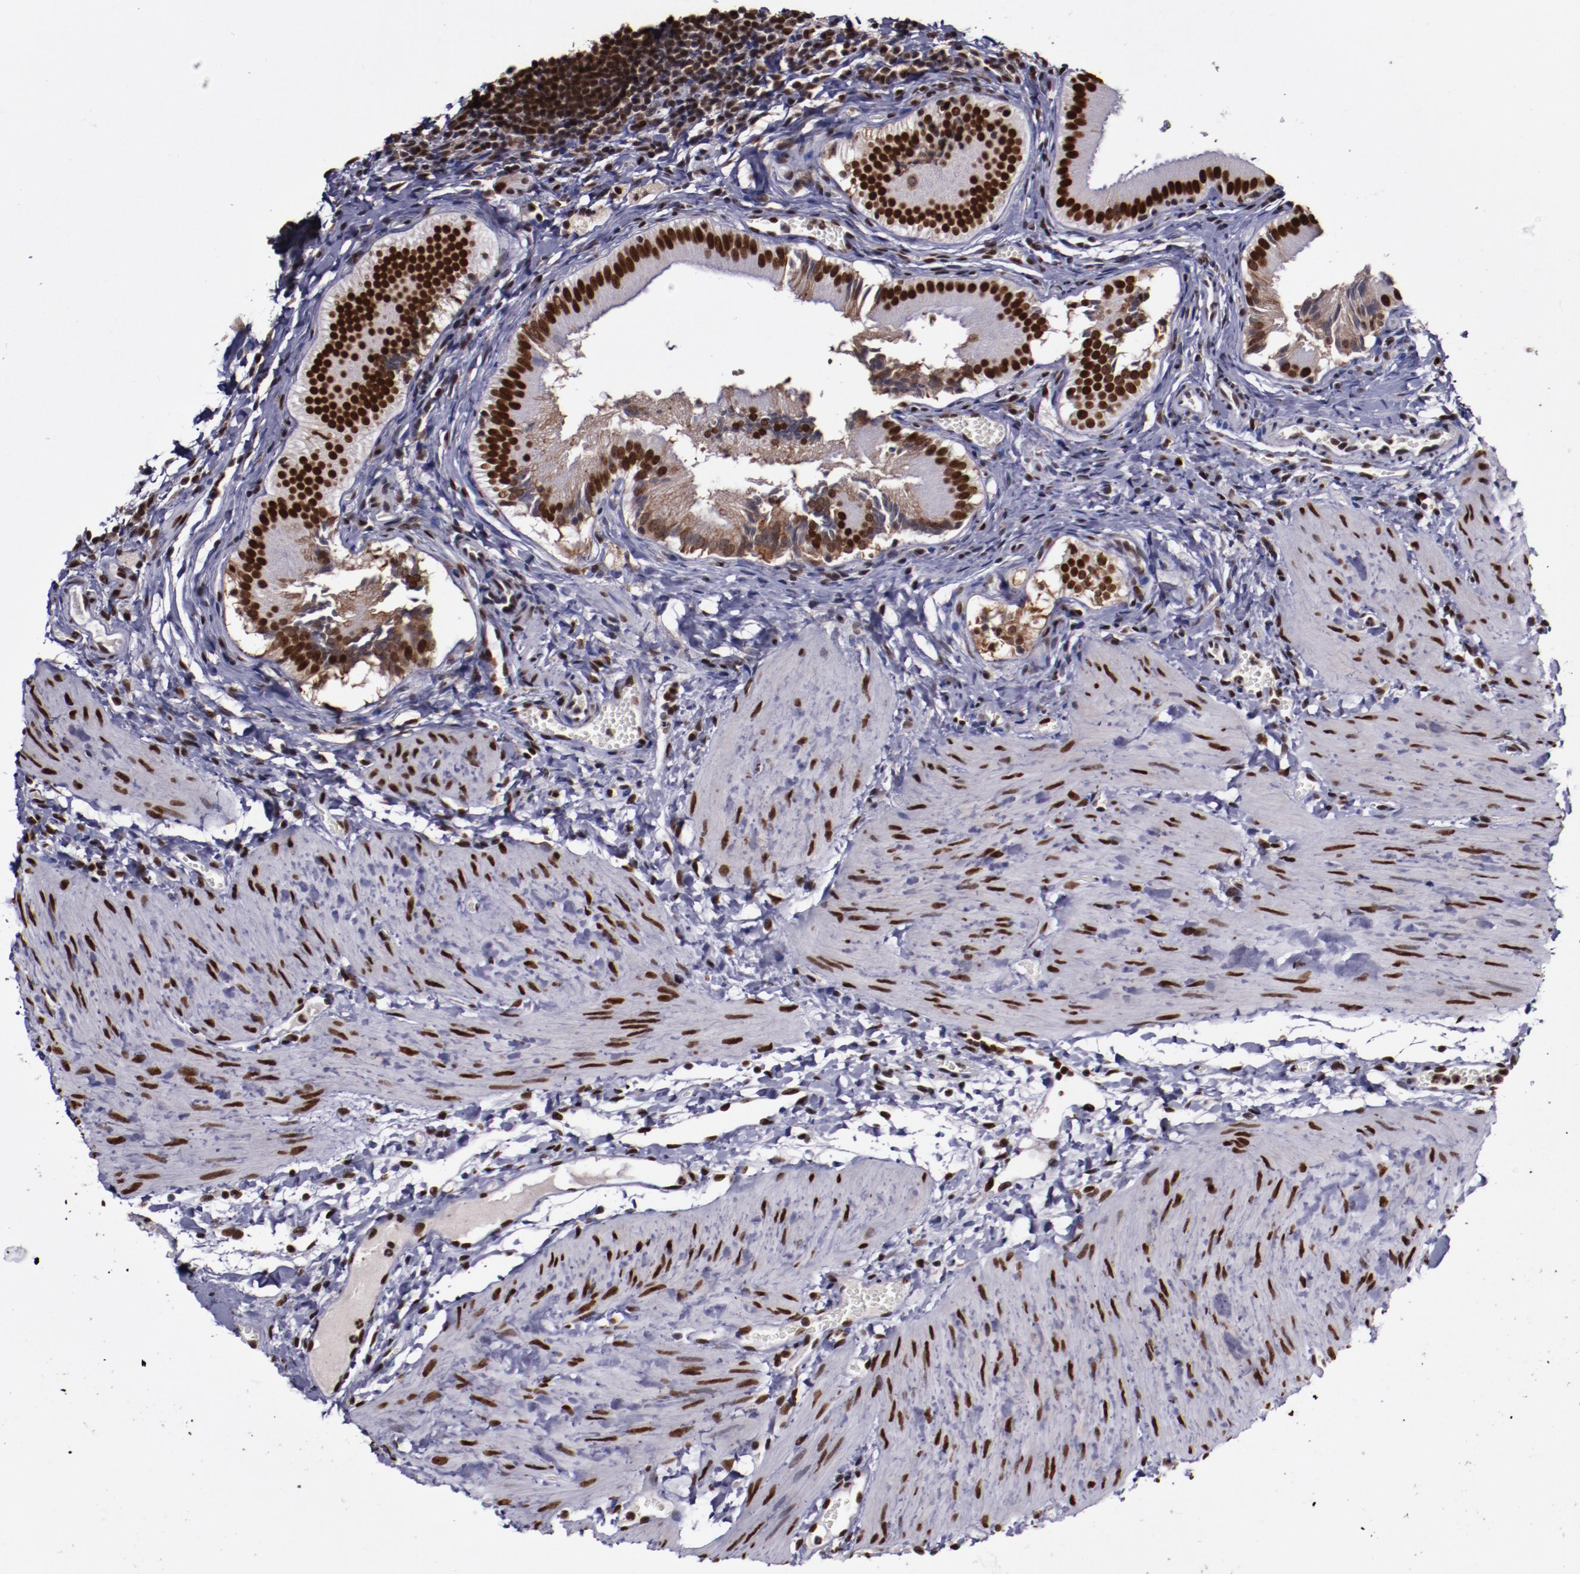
{"staining": {"intensity": "strong", "quantity": ">75%", "location": "nuclear"}, "tissue": "gallbladder", "cell_type": "Glandular cells", "image_type": "normal", "snomed": [{"axis": "morphology", "description": "Normal tissue, NOS"}, {"axis": "topography", "description": "Gallbladder"}], "caption": "There is high levels of strong nuclear expression in glandular cells of benign gallbladder, as demonstrated by immunohistochemical staining (brown color).", "gene": "APEX1", "patient": {"sex": "female", "age": 24}}